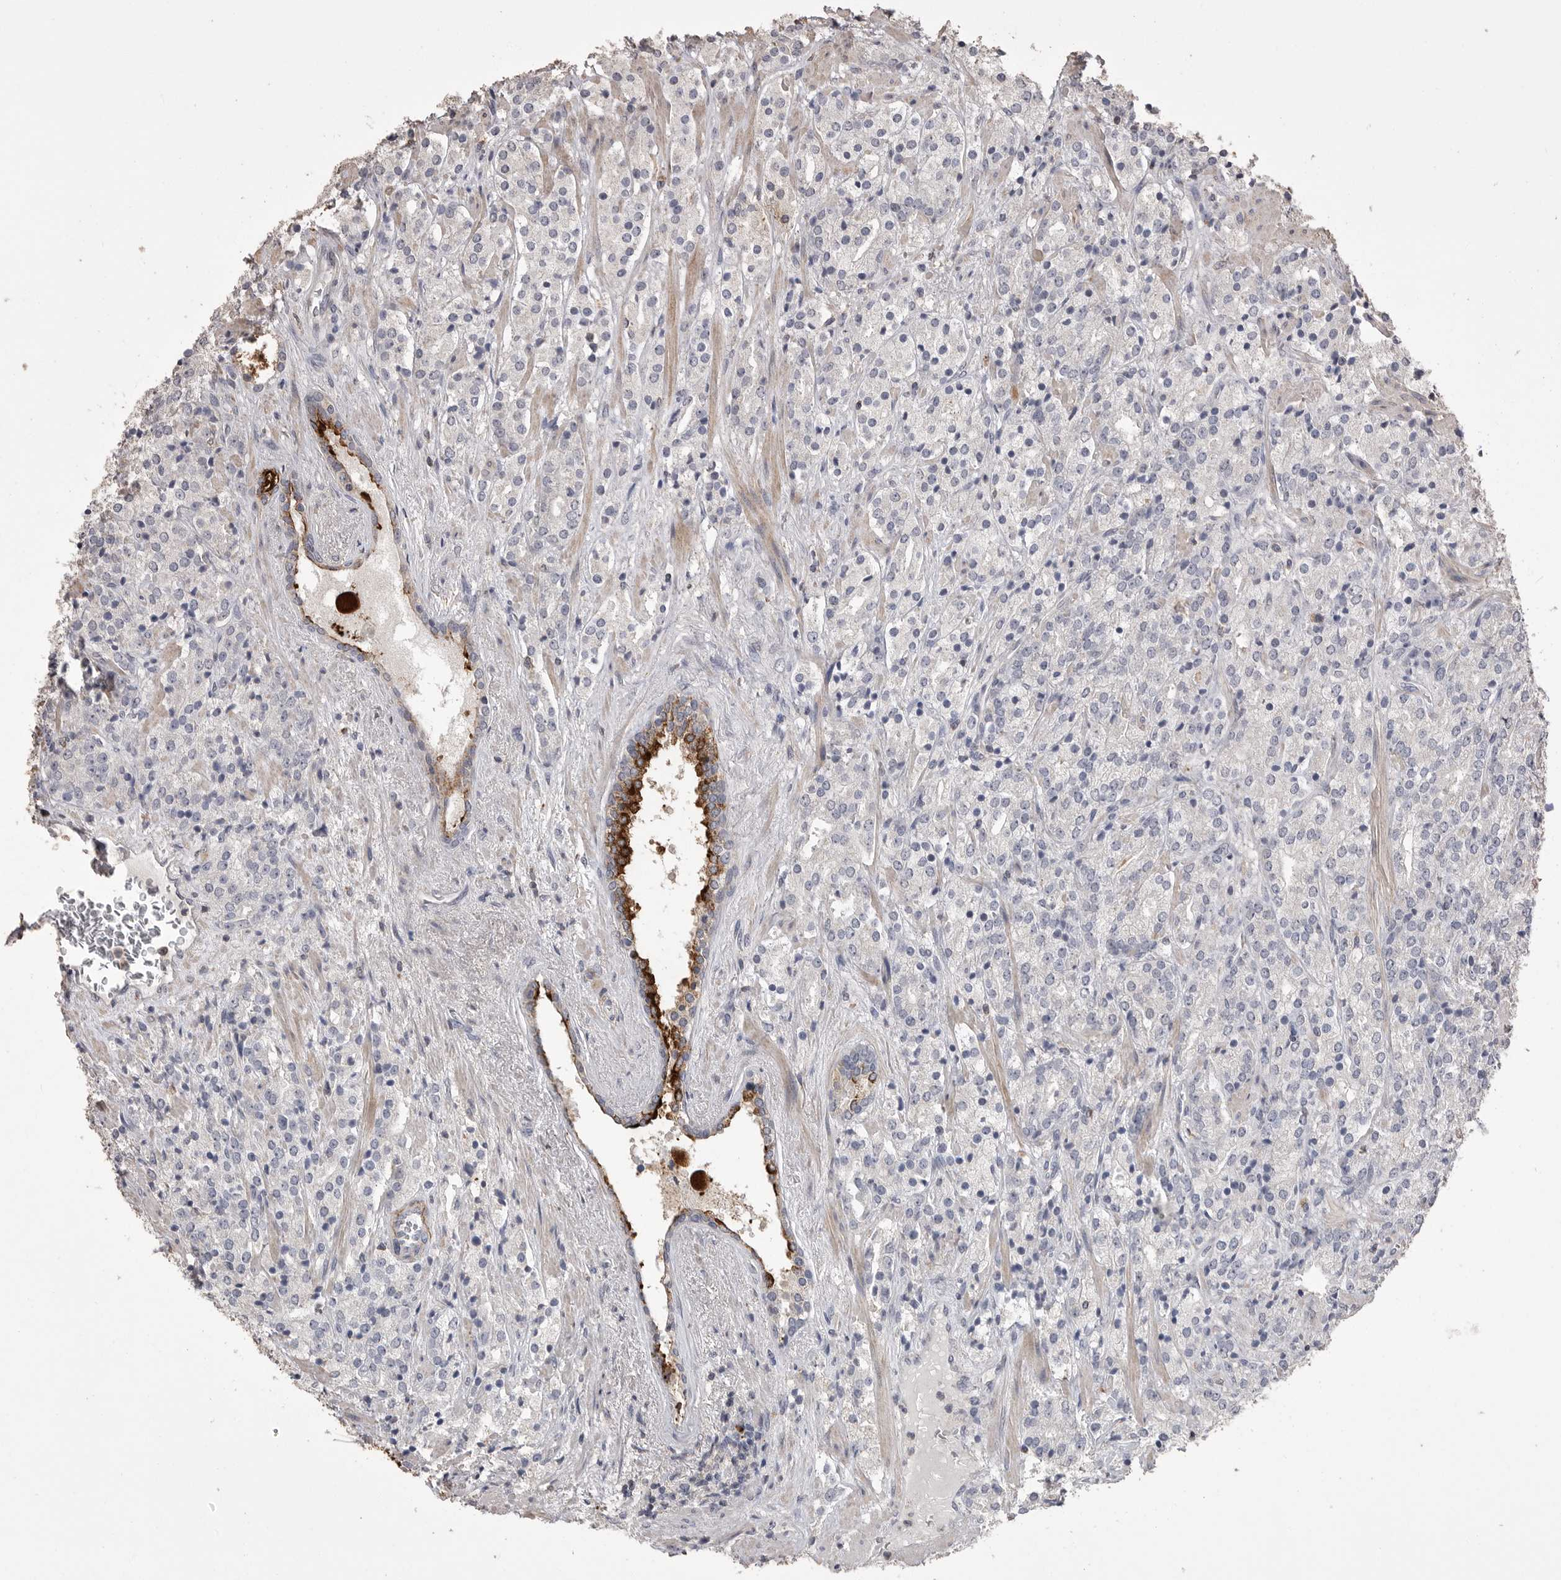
{"staining": {"intensity": "weak", "quantity": "<25%", "location": "cytoplasmic/membranous"}, "tissue": "prostate cancer", "cell_type": "Tumor cells", "image_type": "cancer", "snomed": [{"axis": "morphology", "description": "Adenocarcinoma, High grade"}, {"axis": "topography", "description": "Prostate"}], "caption": "A photomicrograph of adenocarcinoma (high-grade) (prostate) stained for a protein displays no brown staining in tumor cells.", "gene": "MMP7", "patient": {"sex": "male", "age": 71}}